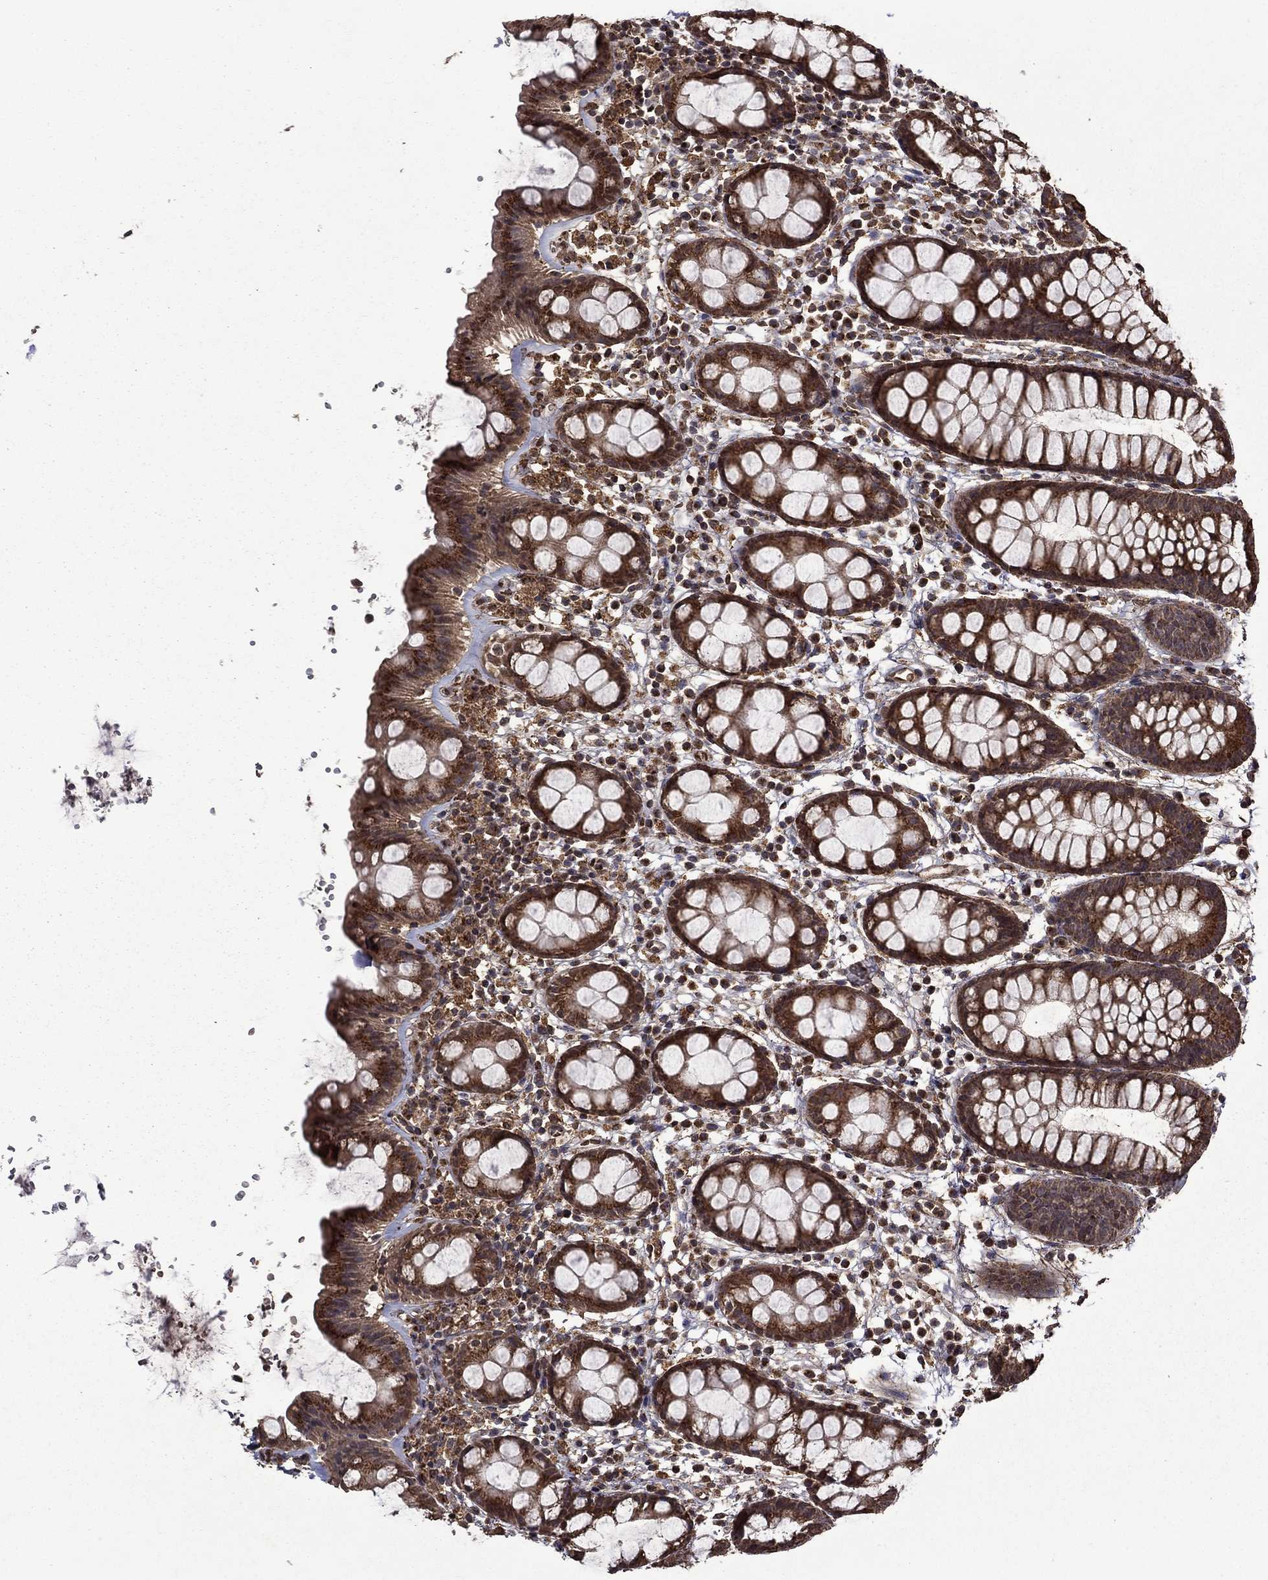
{"staining": {"intensity": "strong", "quantity": ">75%", "location": "cytoplasmic/membranous"}, "tissue": "rectum", "cell_type": "Glandular cells", "image_type": "normal", "snomed": [{"axis": "morphology", "description": "Normal tissue, NOS"}, {"axis": "topography", "description": "Rectum"}], "caption": "Approximately >75% of glandular cells in normal human rectum show strong cytoplasmic/membranous protein staining as visualized by brown immunohistochemical staining.", "gene": "ITM2B", "patient": {"sex": "male", "age": 57}}